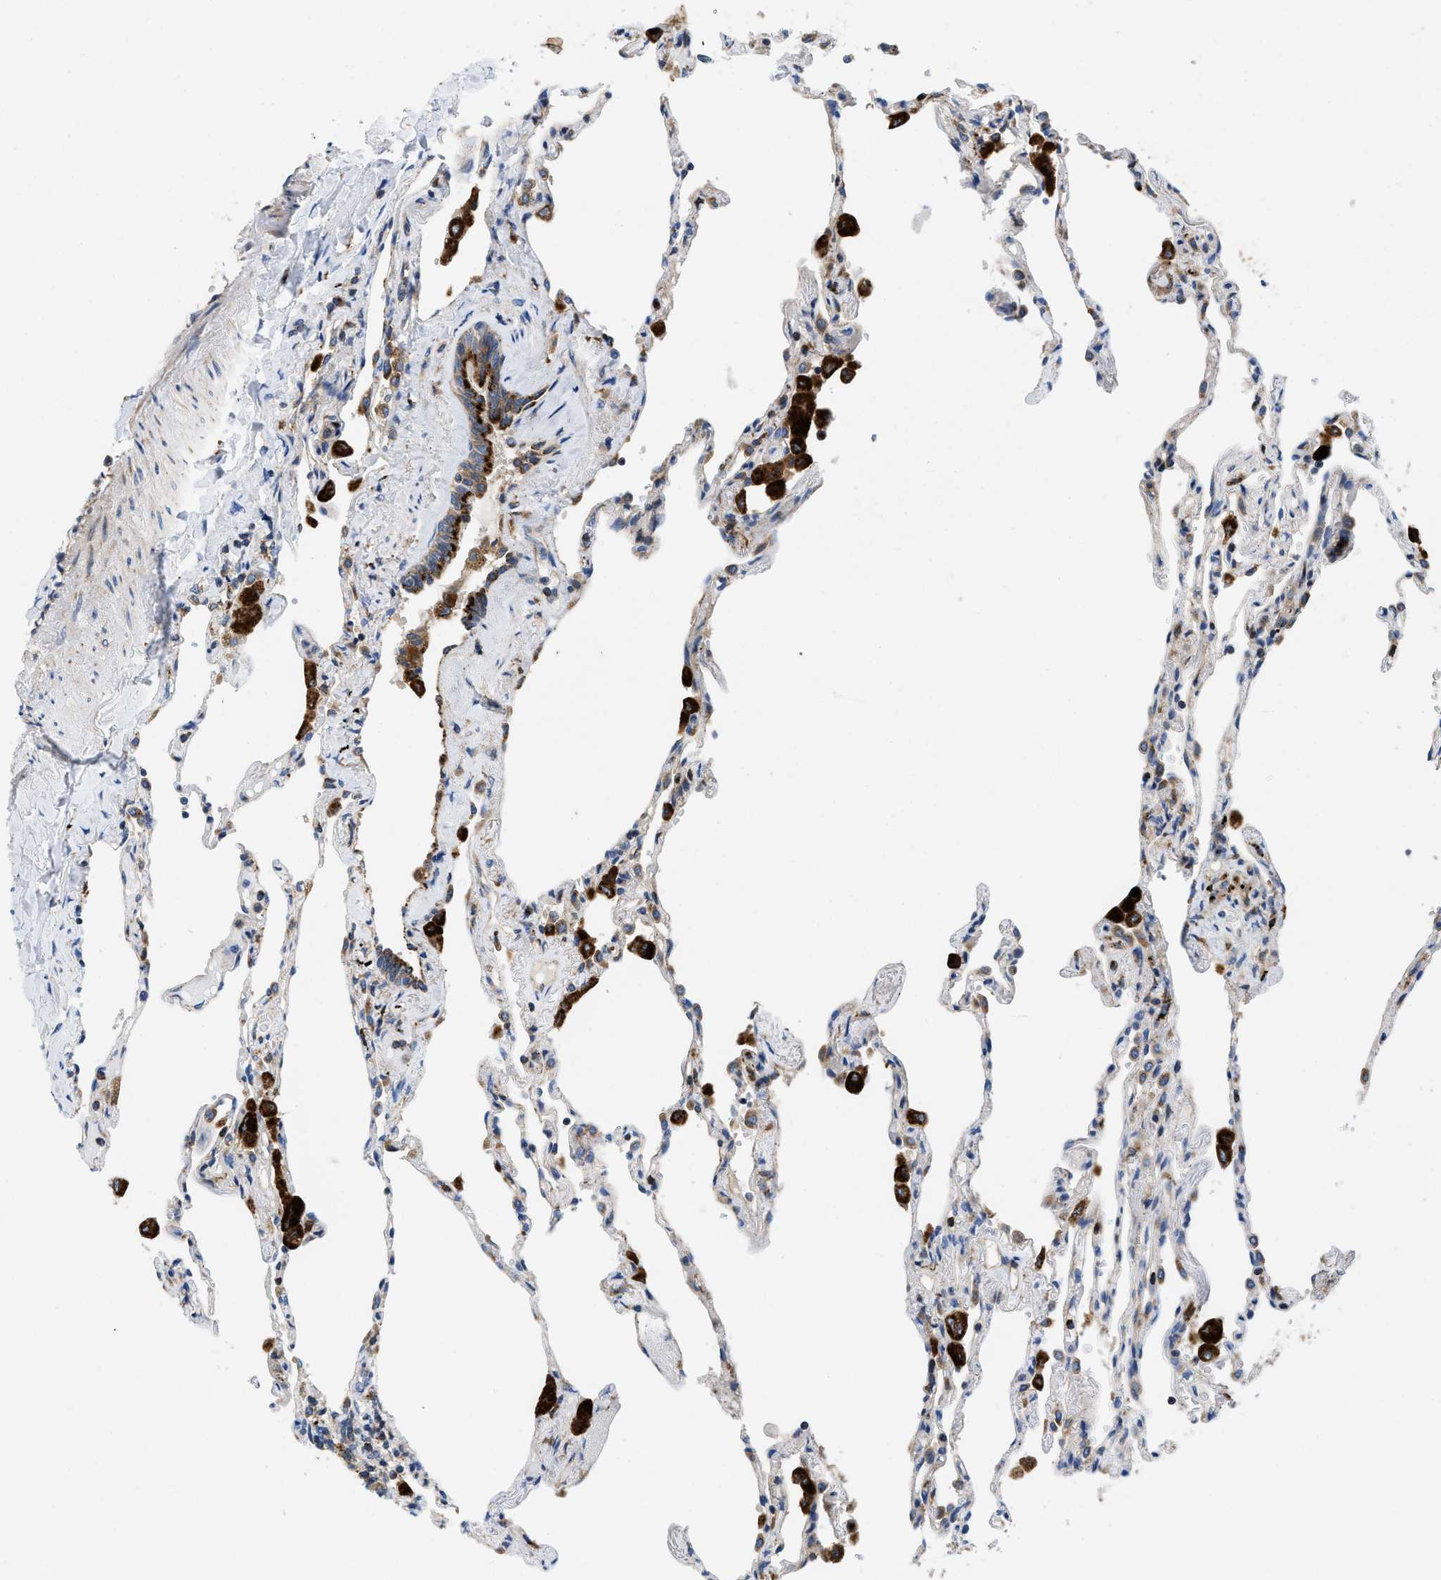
{"staining": {"intensity": "weak", "quantity": "<25%", "location": "cytoplasmic/membranous"}, "tissue": "lung", "cell_type": "Alveolar cells", "image_type": "normal", "snomed": [{"axis": "morphology", "description": "Normal tissue, NOS"}, {"axis": "topography", "description": "Lung"}], "caption": "The micrograph displays no significant expression in alveolar cells of lung. (Stains: DAB (3,3'-diaminobenzidine) immunohistochemistry (IHC) with hematoxylin counter stain, Microscopy: brightfield microscopy at high magnification).", "gene": "ENPP4", "patient": {"sex": "male", "age": 59}}